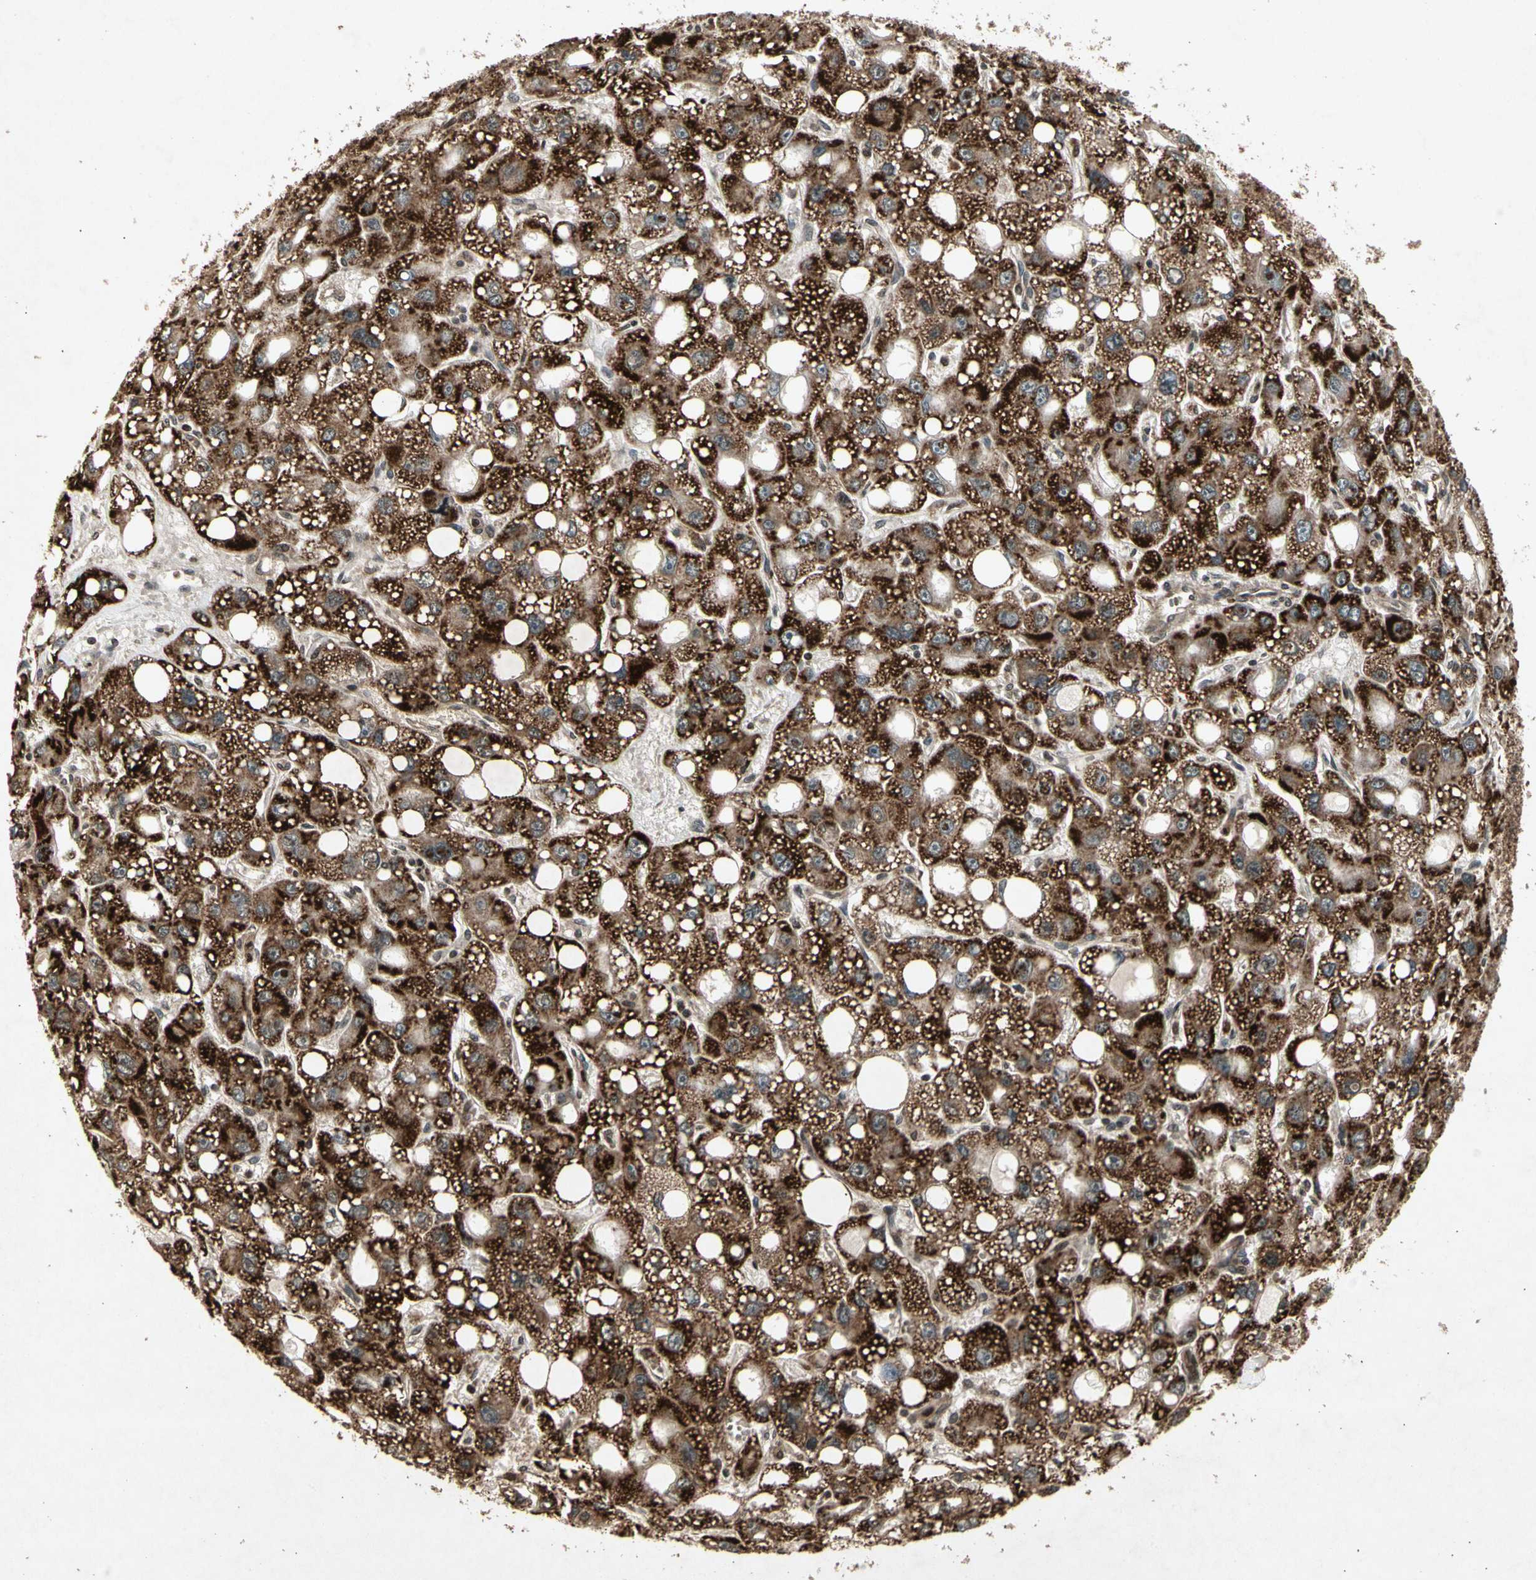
{"staining": {"intensity": "strong", "quantity": ">75%", "location": "cytoplasmic/membranous"}, "tissue": "liver cancer", "cell_type": "Tumor cells", "image_type": "cancer", "snomed": [{"axis": "morphology", "description": "Carcinoma, Hepatocellular, NOS"}, {"axis": "topography", "description": "Liver"}], "caption": "Human hepatocellular carcinoma (liver) stained for a protein (brown) demonstrates strong cytoplasmic/membranous positive staining in about >75% of tumor cells.", "gene": "GLRX", "patient": {"sex": "male", "age": 55}}